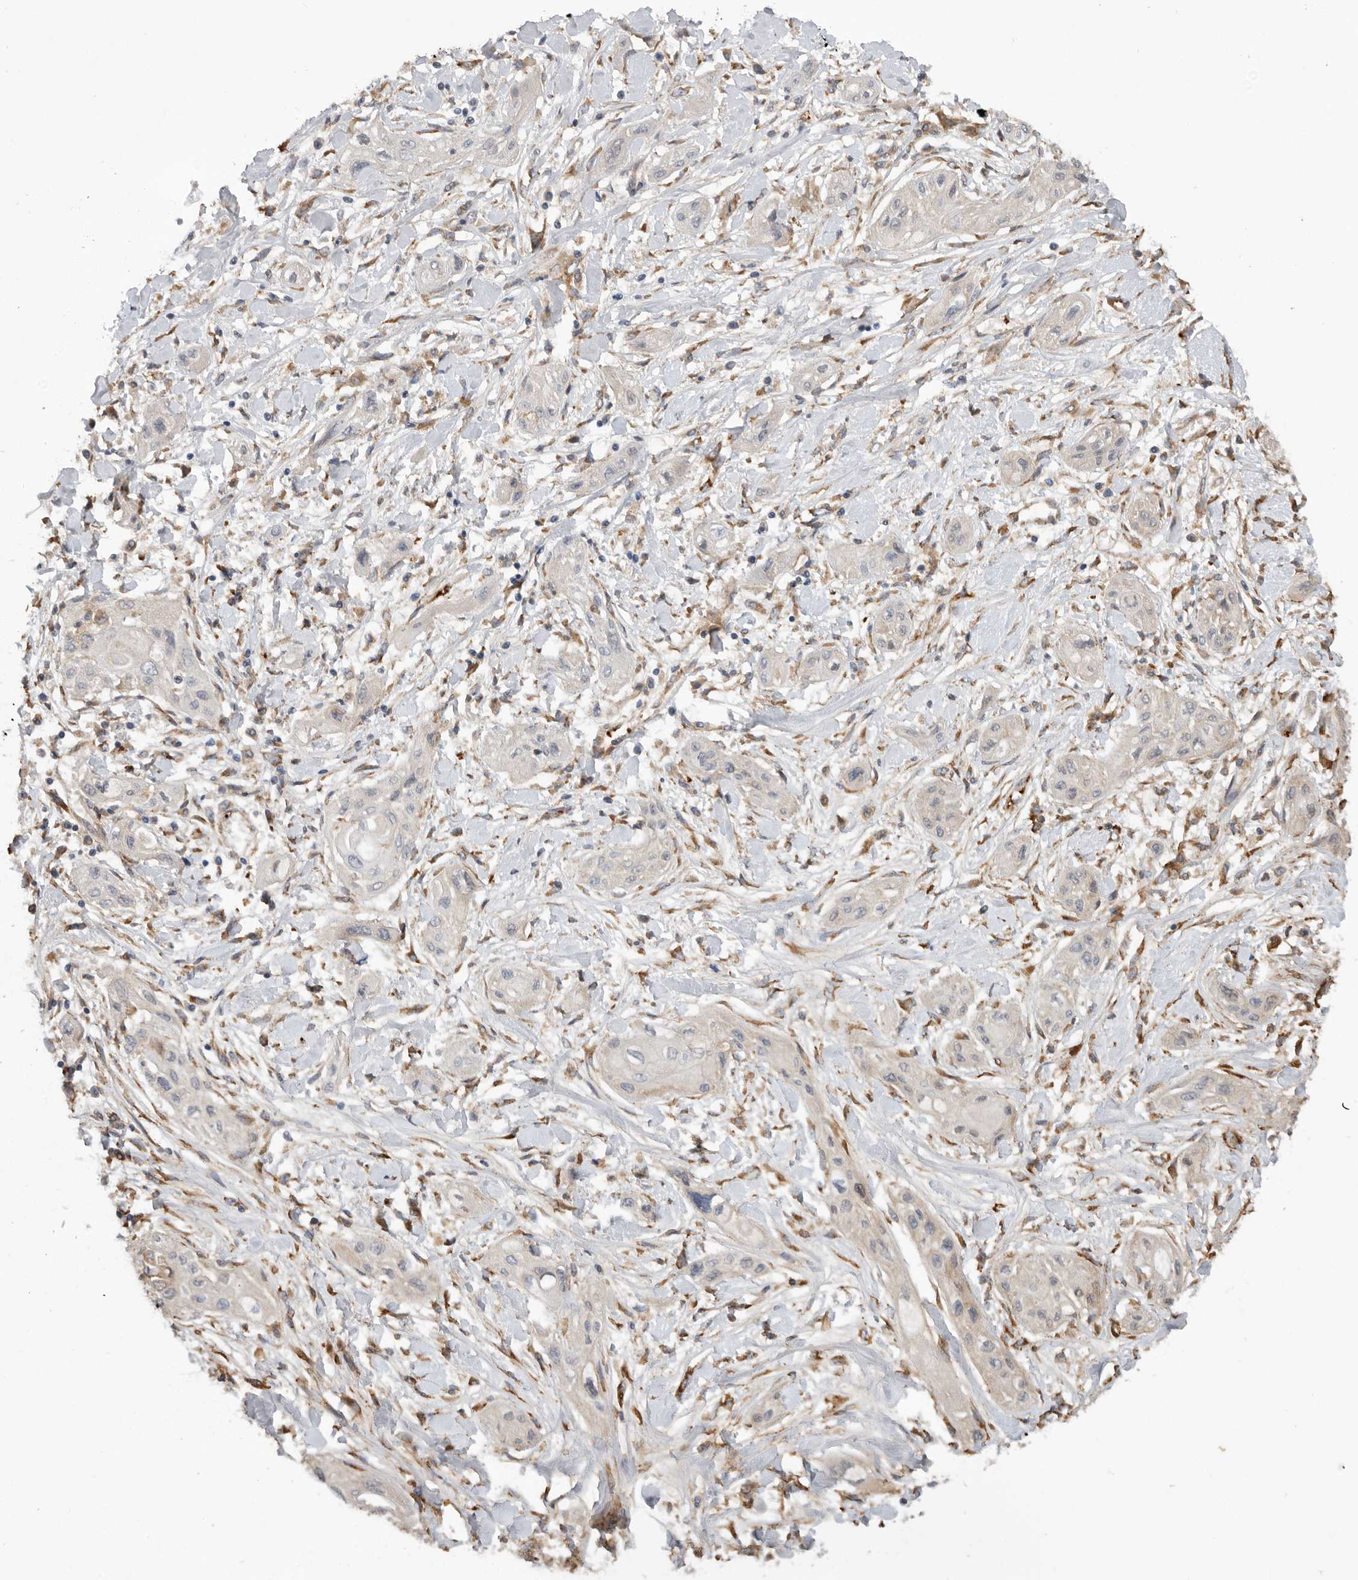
{"staining": {"intensity": "negative", "quantity": "none", "location": "none"}, "tissue": "lung cancer", "cell_type": "Tumor cells", "image_type": "cancer", "snomed": [{"axis": "morphology", "description": "Squamous cell carcinoma, NOS"}, {"axis": "topography", "description": "Lung"}], "caption": "IHC of lung squamous cell carcinoma demonstrates no staining in tumor cells.", "gene": "CDC42BPB", "patient": {"sex": "female", "age": 47}}